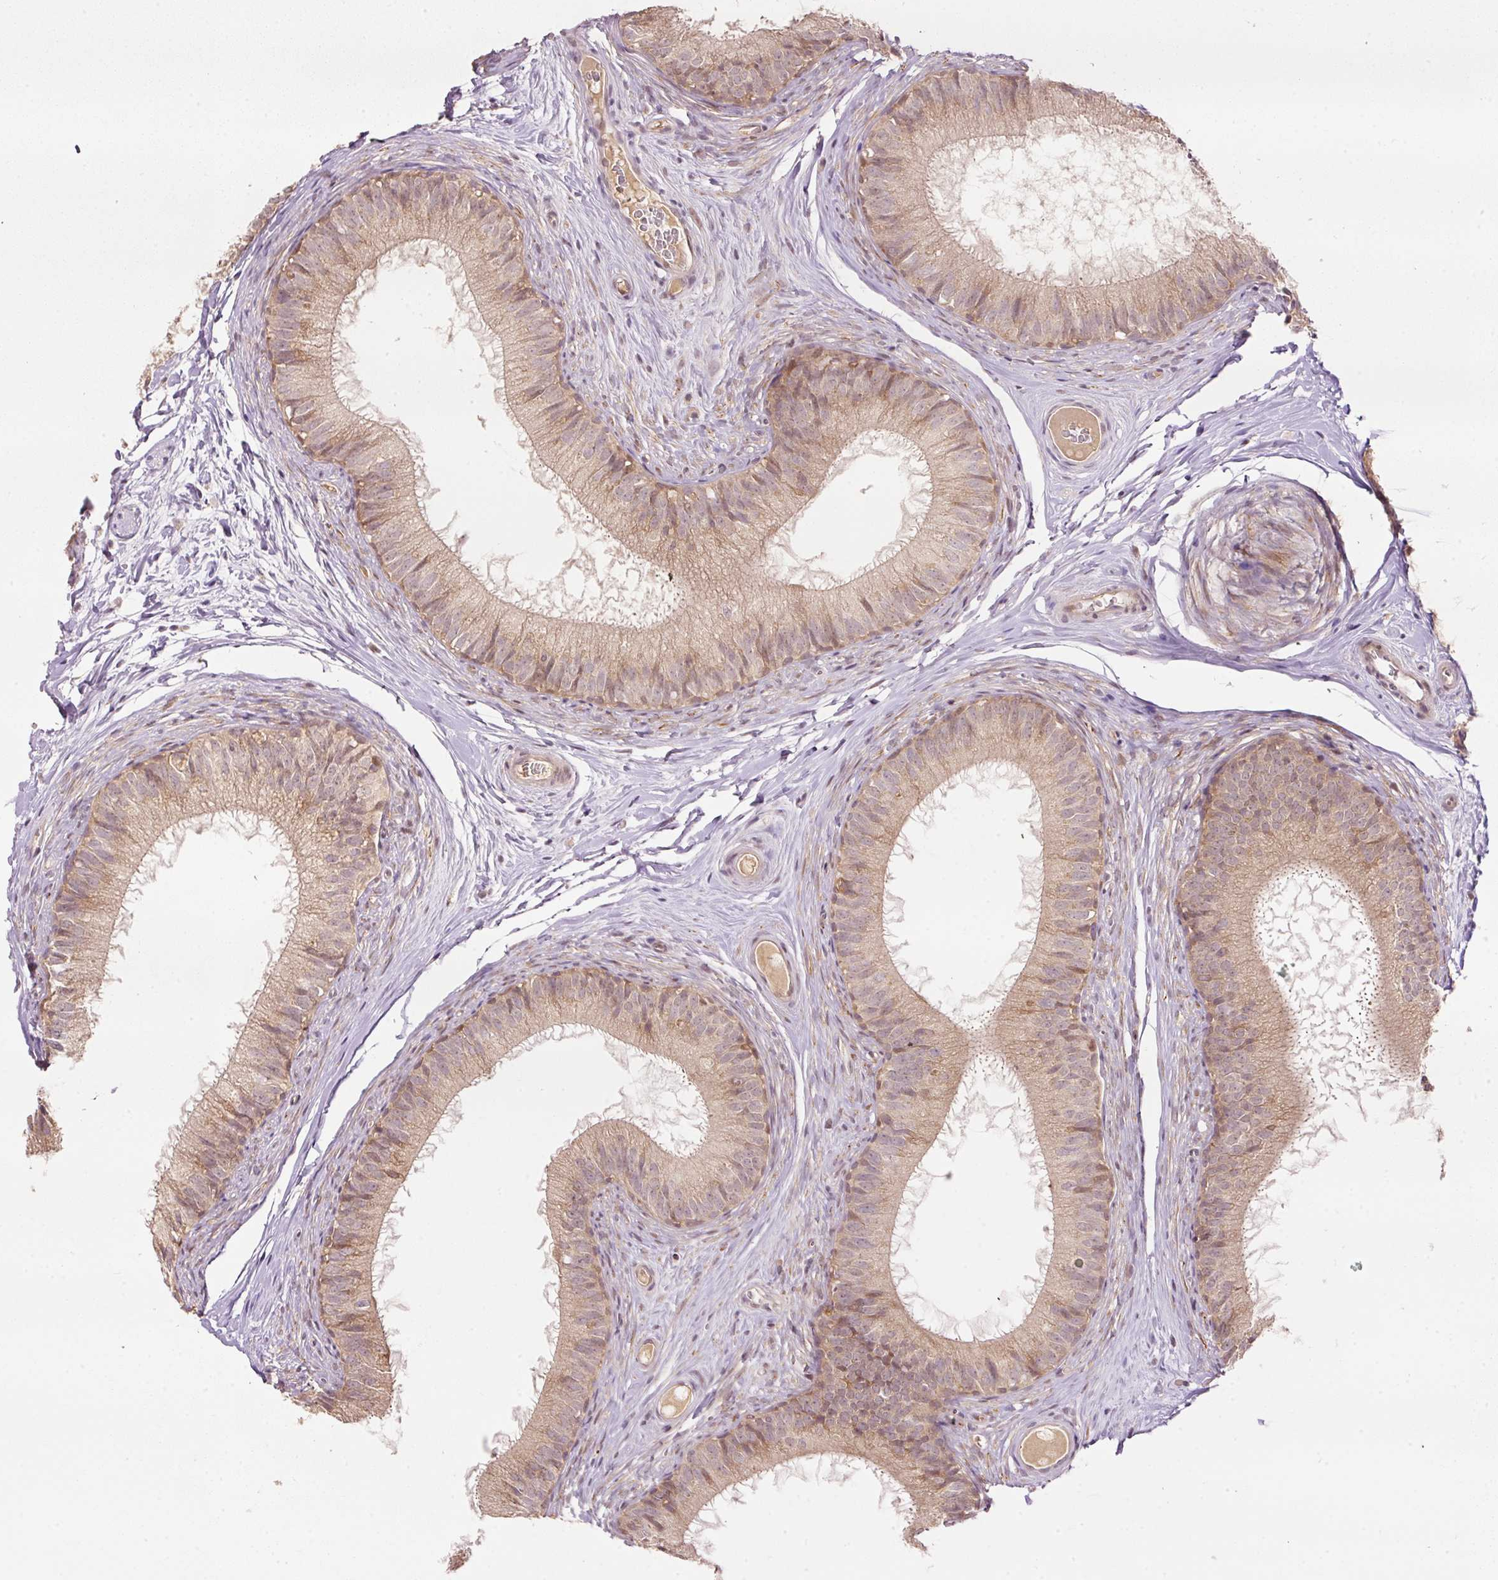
{"staining": {"intensity": "moderate", "quantity": ">75%", "location": "cytoplasmic/membranous"}, "tissue": "epididymis", "cell_type": "Glandular cells", "image_type": "normal", "snomed": [{"axis": "morphology", "description": "Normal tissue, NOS"}, {"axis": "topography", "description": "Epididymis"}], "caption": "Protein expression analysis of unremarkable epididymis shows moderate cytoplasmic/membranous staining in about >75% of glandular cells.", "gene": "PCDHB1", "patient": {"sex": "male", "age": 25}}